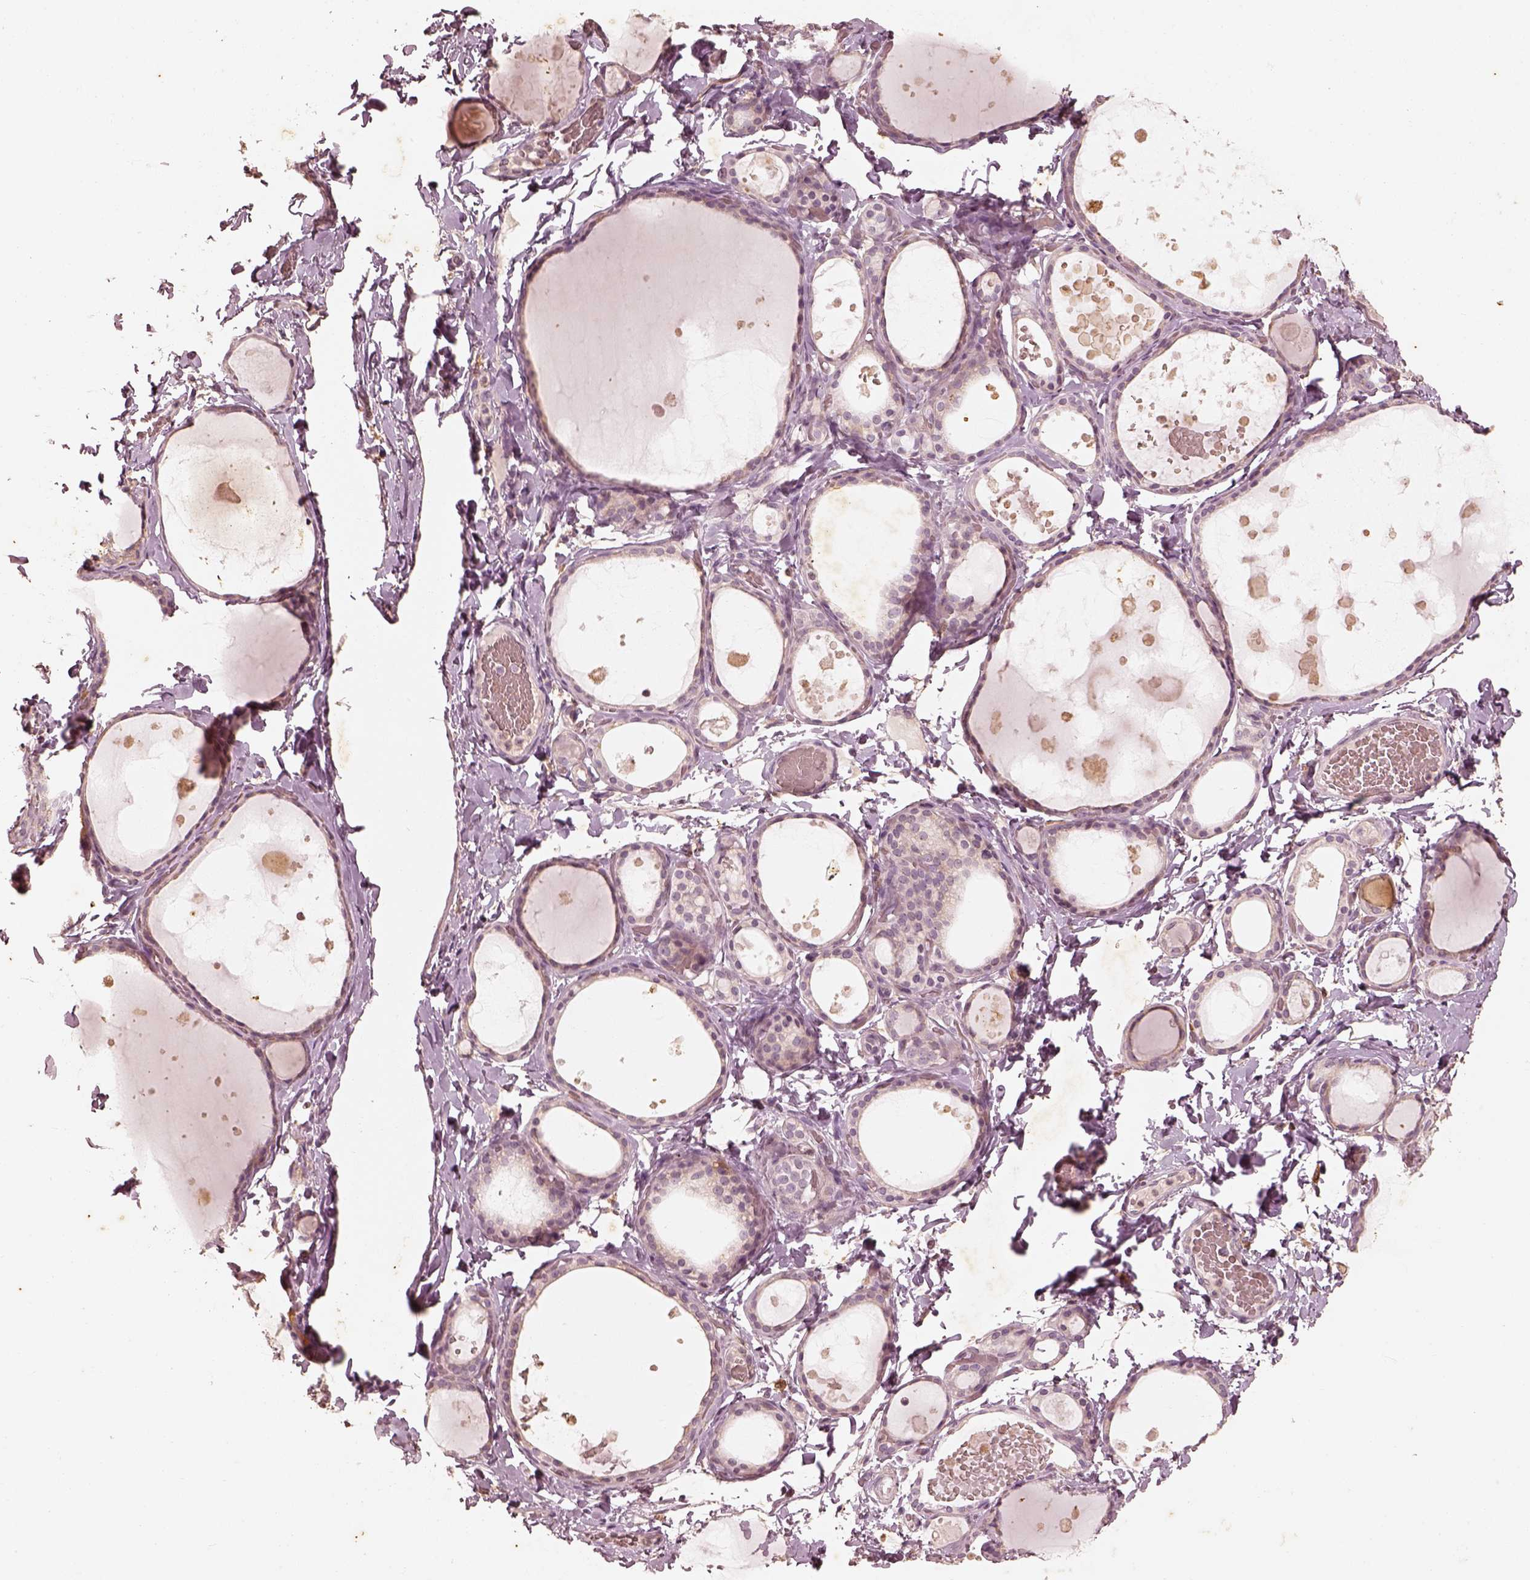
{"staining": {"intensity": "negative", "quantity": "none", "location": "none"}, "tissue": "thyroid gland", "cell_type": "Glandular cells", "image_type": "normal", "snomed": [{"axis": "morphology", "description": "Normal tissue, NOS"}, {"axis": "topography", "description": "Thyroid gland"}], "caption": "High magnification brightfield microscopy of unremarkable thyroid gland stained with DAB (brown) and counterstained with hematoxylin (blue): glandular cells show no significant positivity. Nuclei are stained in blue.", "gene": "WLS", "patient": {"sex": "female", "age": 56}}